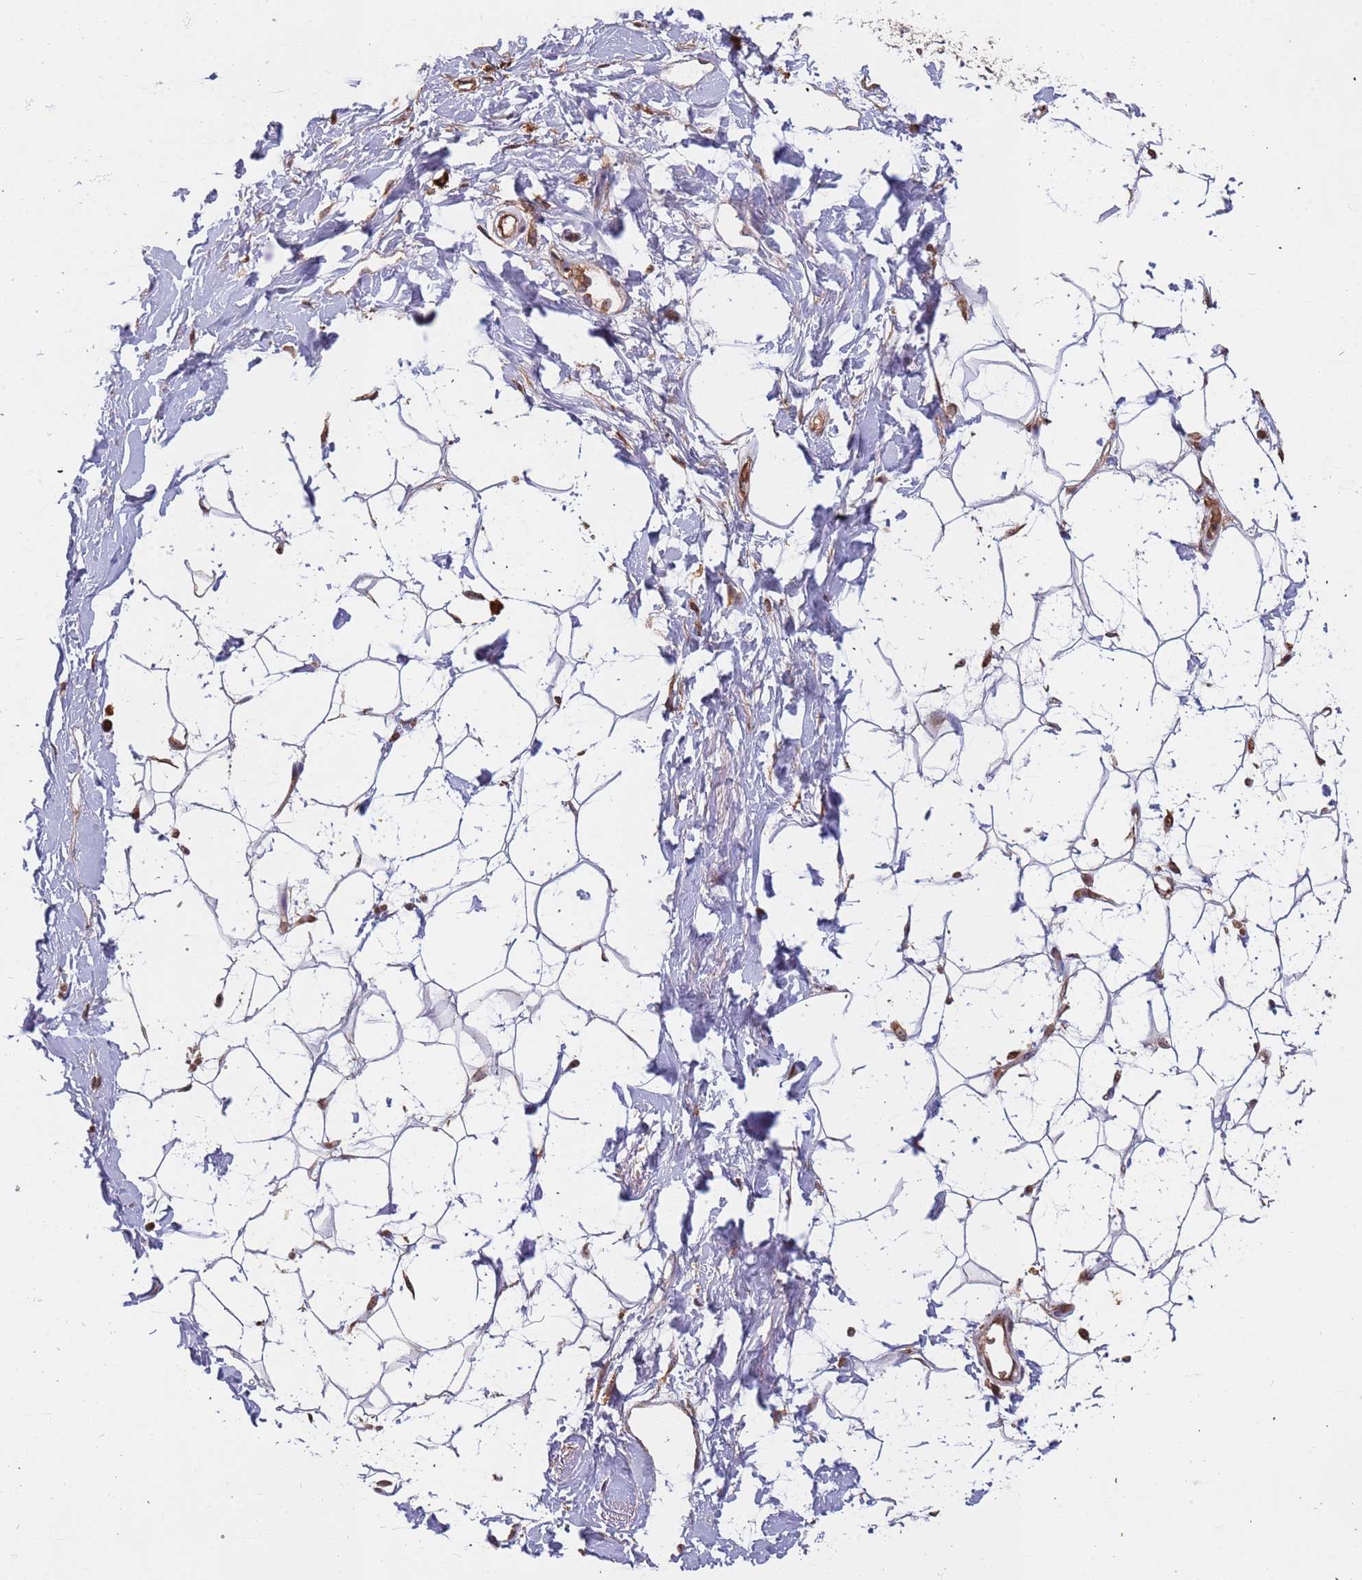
{"staining": {"intensity": "negative", "quantity": "none", "location": "none"}, "tissue": "adipose tissue", "cell_type": "Adipocytes", "image_type": "normal", "snomed": [{"axis": "morphology", "description": "Normal tissue, NOS"}, {"axis": "topography", "description": "Breast"}], "caption": "Immunohistochemistry of unremarkable adipose tissue reveals no staining in adipocytes. (DAB (3,3'-diaminobenzidine) immunohistochemistry with hematoxylin counter stain).", "gene": "DCHS1", "patient": {"sex": "female", "age": 26}}